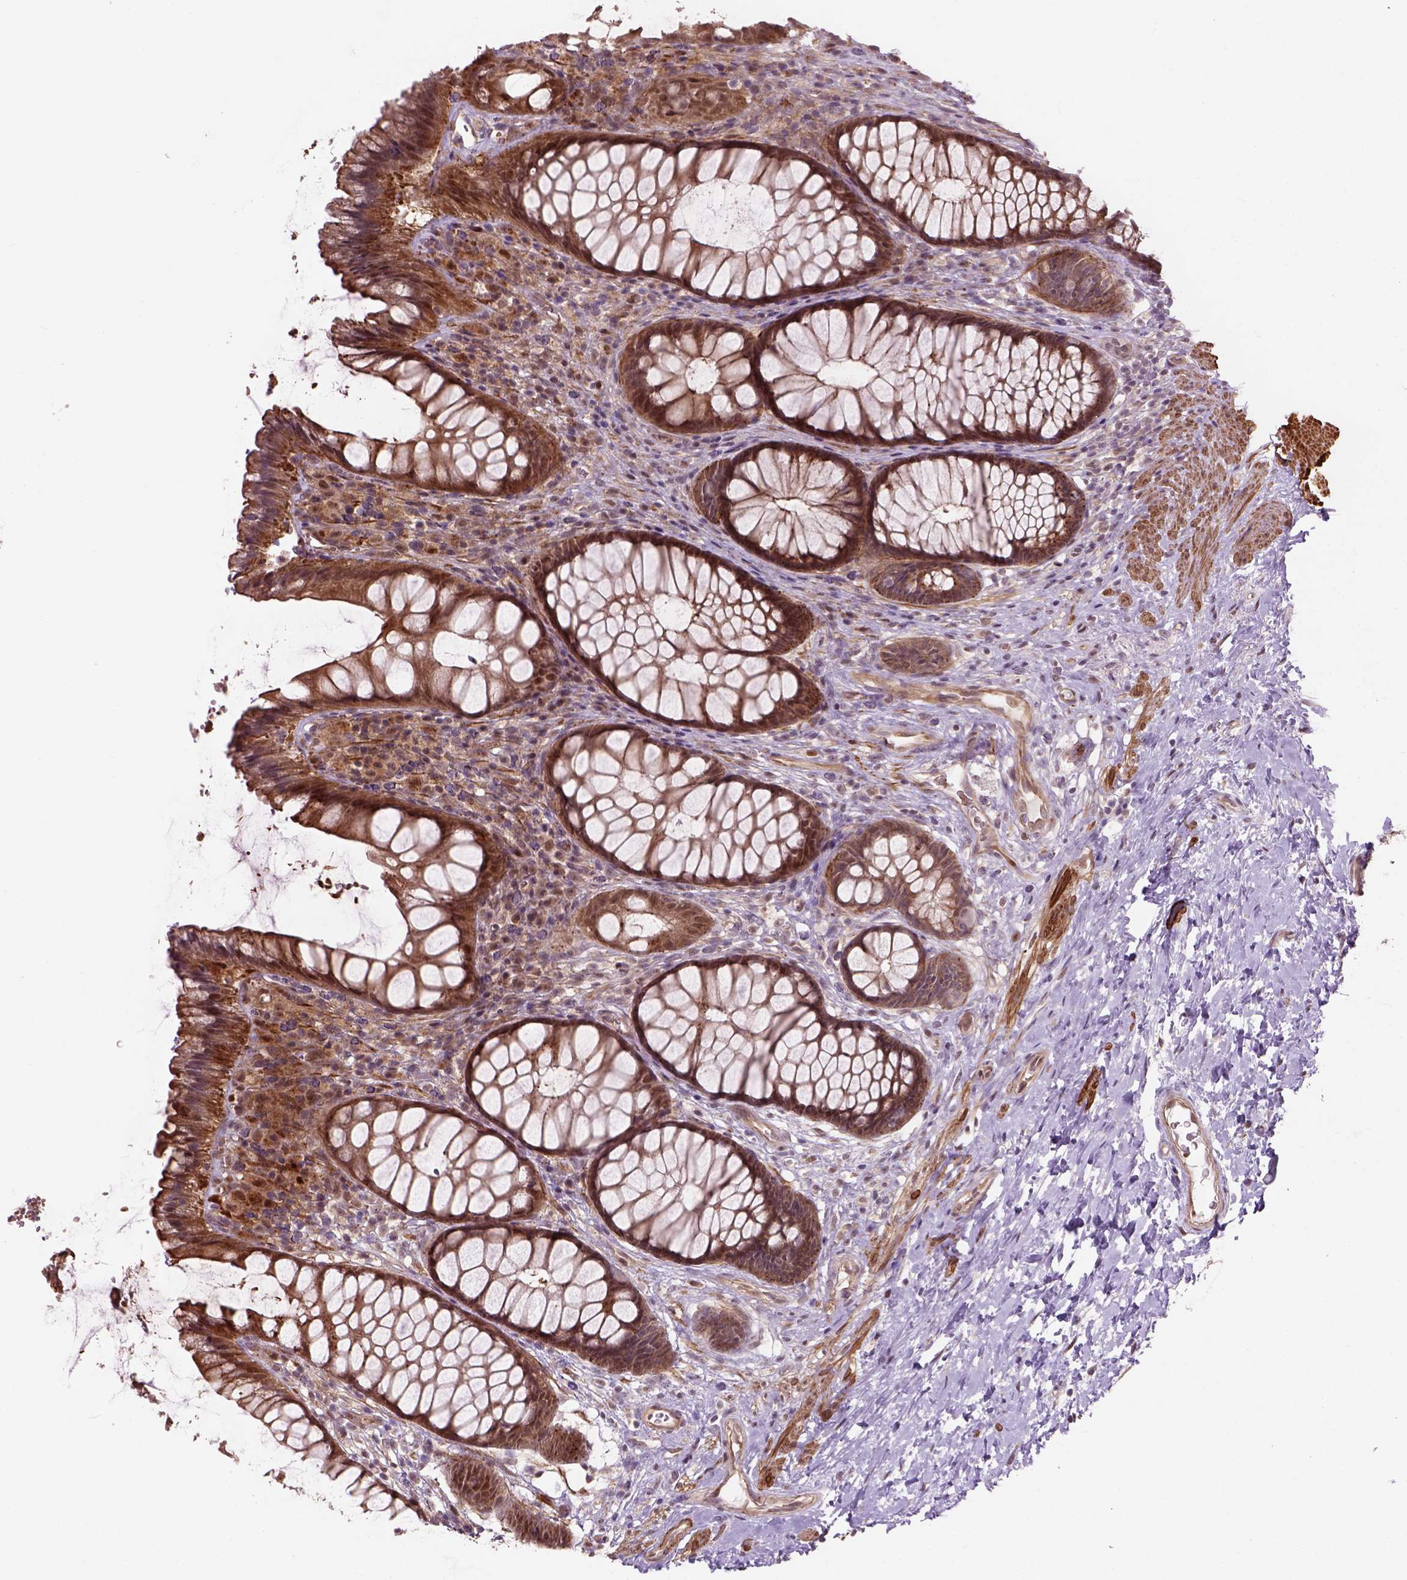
{"staining": {"intensity": "strong", "quantity": "25%-75%", "location": "cytoplasmic/membranous,nuclear"}, "tissue": "rectum", "cell_type": "Glandular cells", "image_type": "normal", "snomed": [{"axis": "morphology", "description": "Normal tissue, NOS"}, {"axis": "topography", "description": "Smooth muscle"}, {"axis": "topography", "description": "Rectum"}], "caption": "Glandular cells reveal high levels of strong cytoplasmic/membranous,nuclear expression in about 25%-75% of cells in normal rectum.", "gene": "PSMD11", "patient": {"sex": "male", "age": 53}}